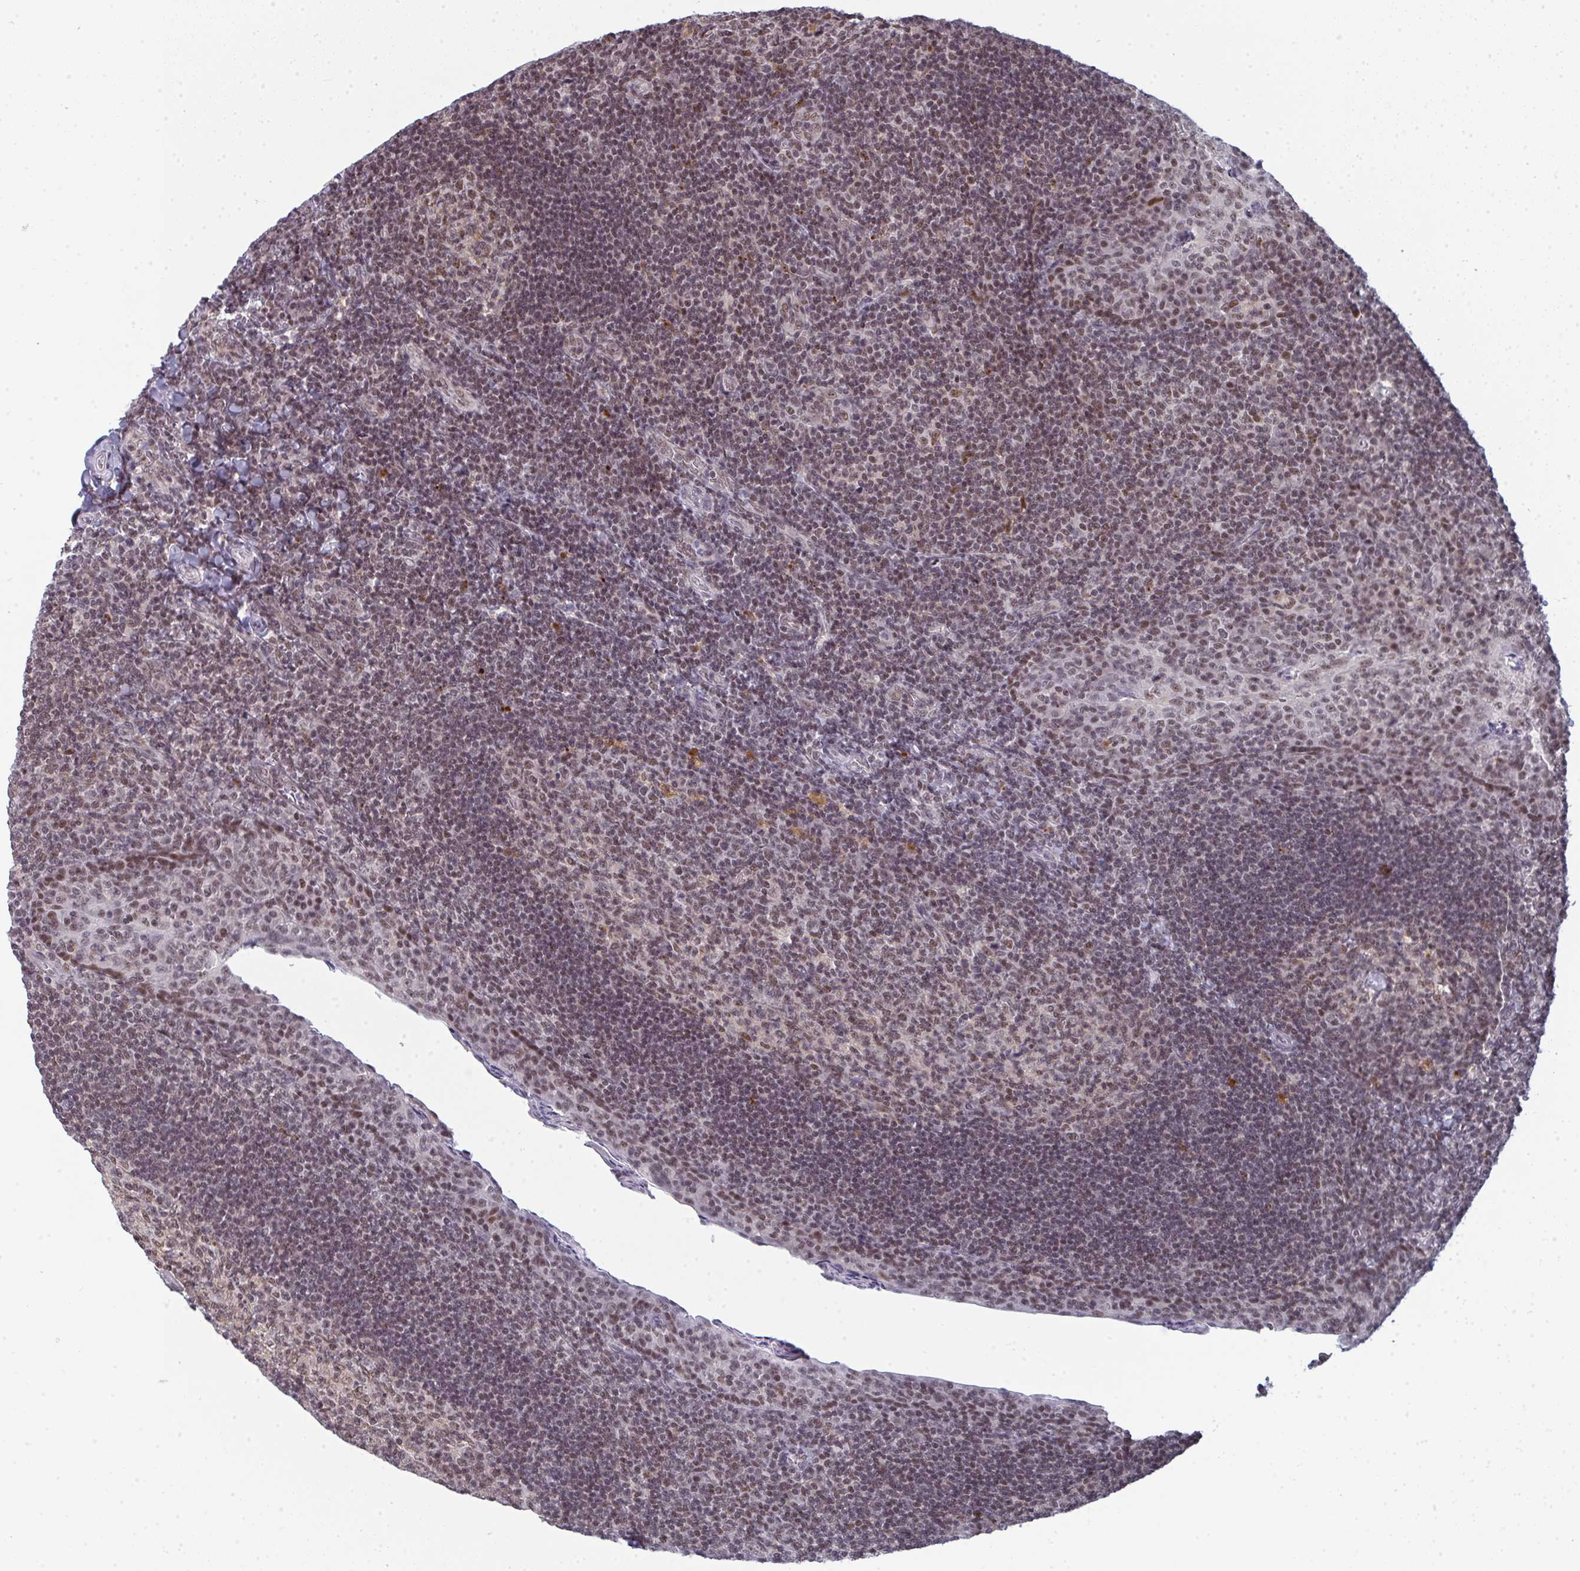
{"staining": {"intensity": "weak", "quantity": ">75%", "location": "nuclear"}, "tissue": "tonsil", "cell_type": "Germinal center cells", "image_type": "normal", "snomed": [{"axis": "morphology", "description": "Normal tissue, NOS"}, {"axis": "topography", "description": "Tonsil"}], "caption": "The immunohistochemical stain shows weak nuclear positivity in germinal center cells of normal tonsil. (brown staining indicates protein expression, while blue staining denotes nuclei).", "gene": "ATF1", "patient": {"sex": "male", "age": 17}}